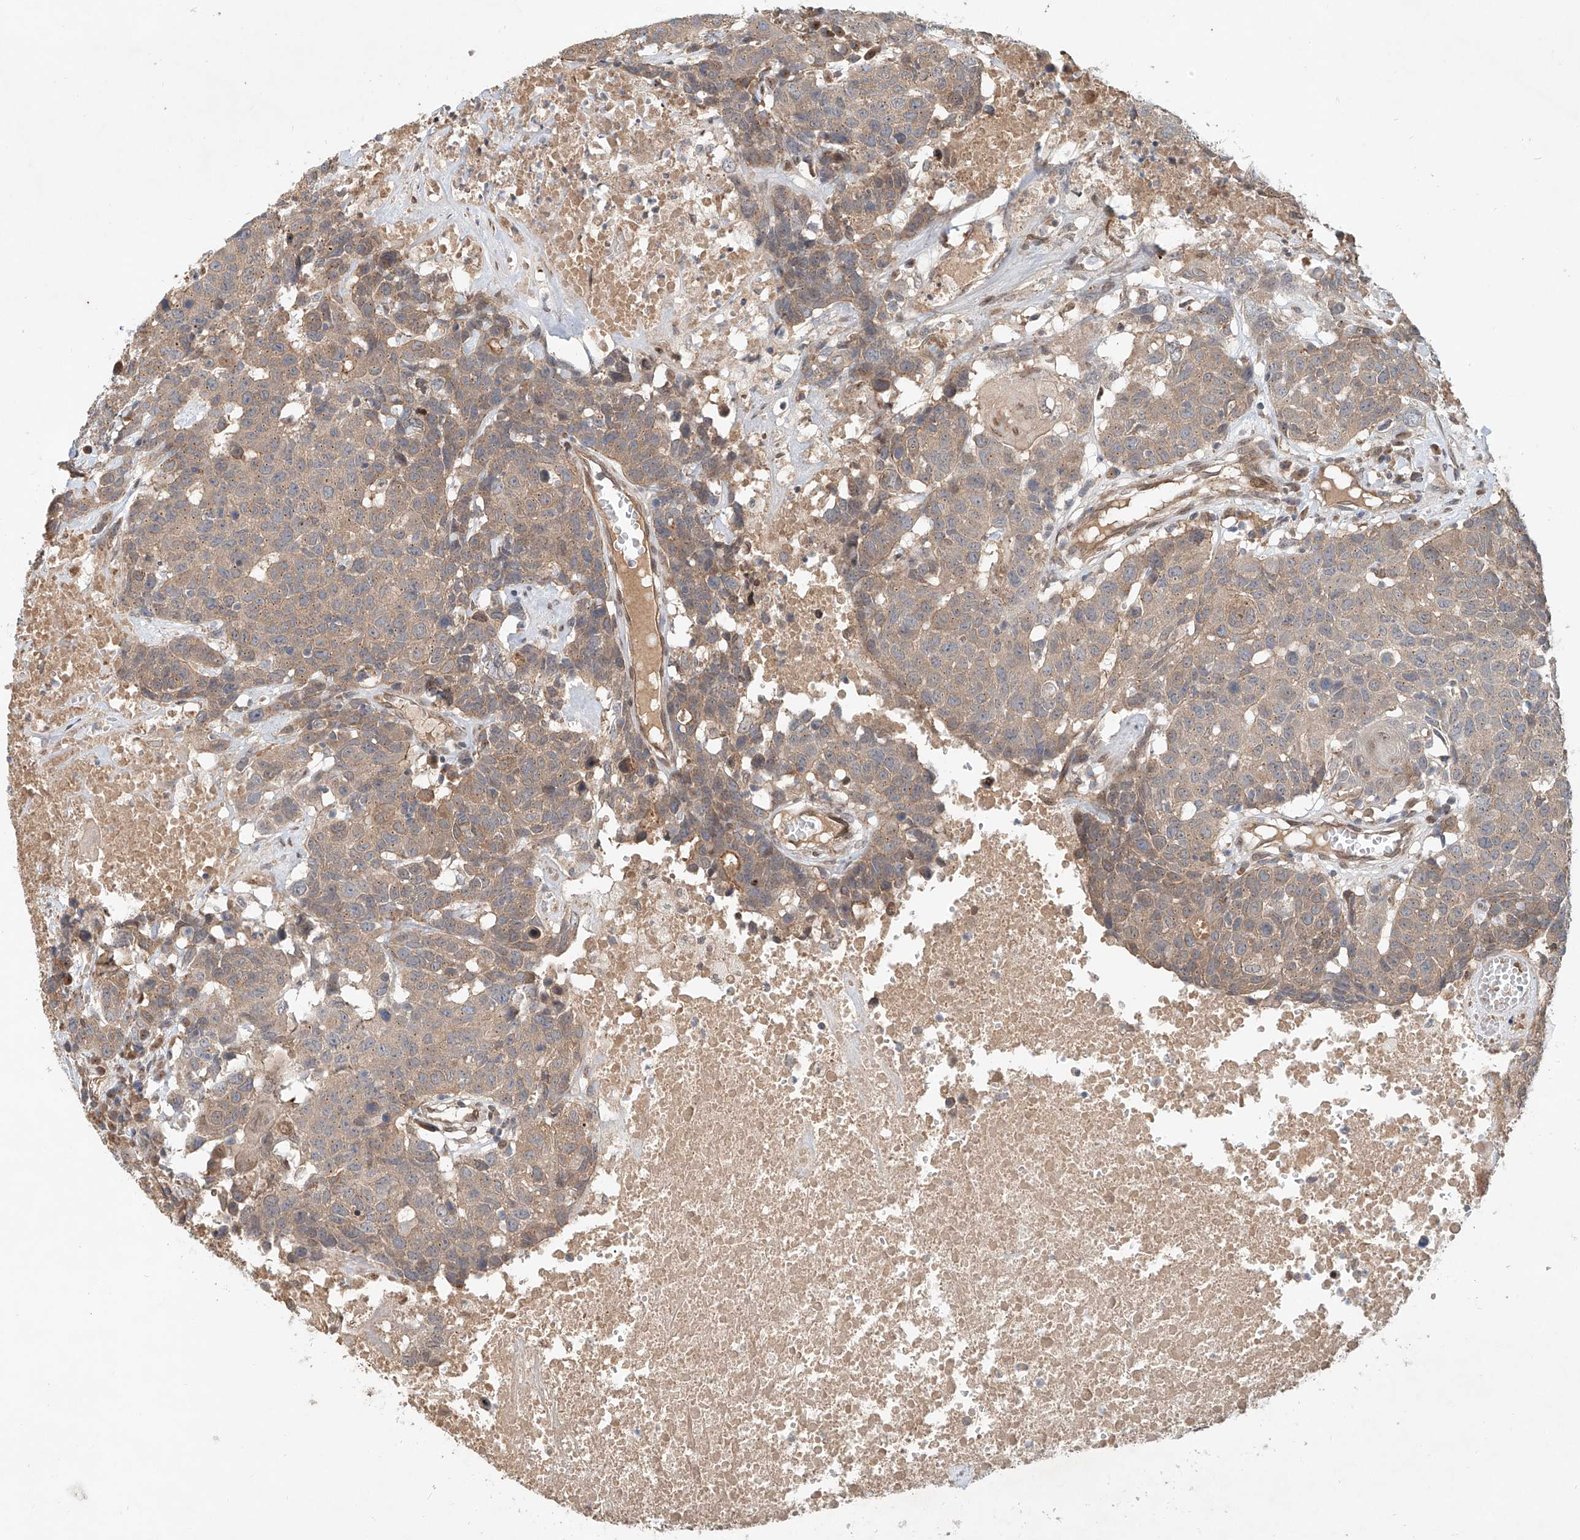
{"staining": {"intensity": "weak", "quantity": "25%-75%", "location": "cytoplasmic/membranous"}, "tissue": "head and neck cancer", "cell_type": "Tumor cells", "image_type": "cancer", "snomed": [{"axis": "morphology", "description": "Squamous cell carcinoma, NOS"}, {"axis": "topography", "description": "Head-Neck"}], "caption": "Squamous cell carcinoma (head and neck) stained with a brown dye displays weak cytoplasmic/membranous positive expression in about 25%-75% of tumor cells.", "gene": "SASH1", "patient": {"sex": "male", "age": 66}}